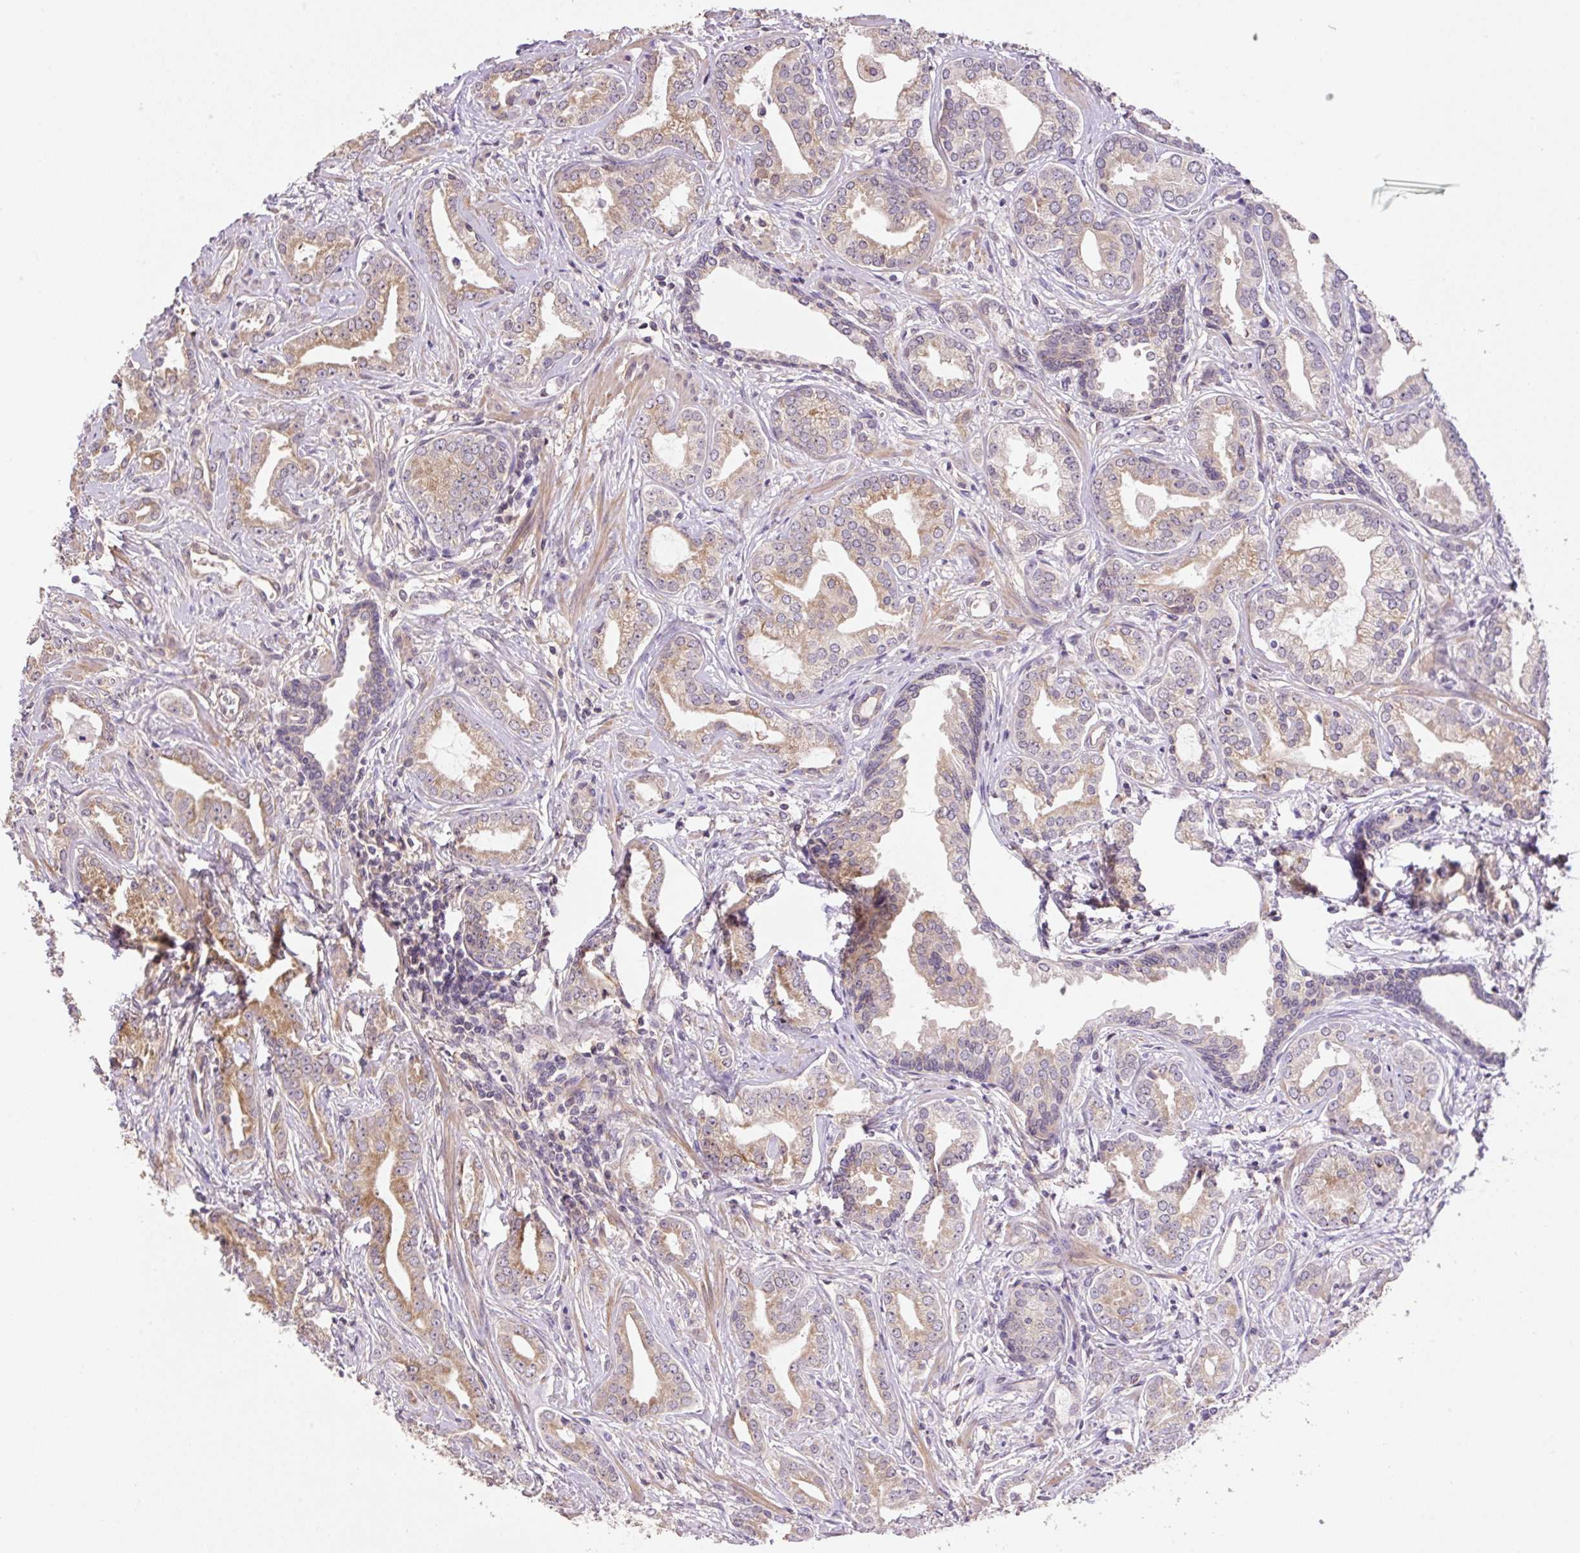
{"staining": {"intensity": "moderate", "quantity": ">75%", "location": "cytoplasmic/membranous"}, "tissue": "prostate cancer", "cell_type": "Tumor cells", "image_type": "cancer", "snomed": [{"axis": "morphology", "description": "Adenocarcinoma, Medium grade"}, {"axis": "topography", "description": "Prostate"}], "caption": "Immunohistochemistry micrograph of prostate cancer (adenocarcinoma (medium-grade)) stained for a protein (brown), which shows medium levels of moderate cytoplasmic/membranous expression in approximately >75% of tumor cells.", "gene": "COX8A", "patient": {"sex": "male", "age": 57}}